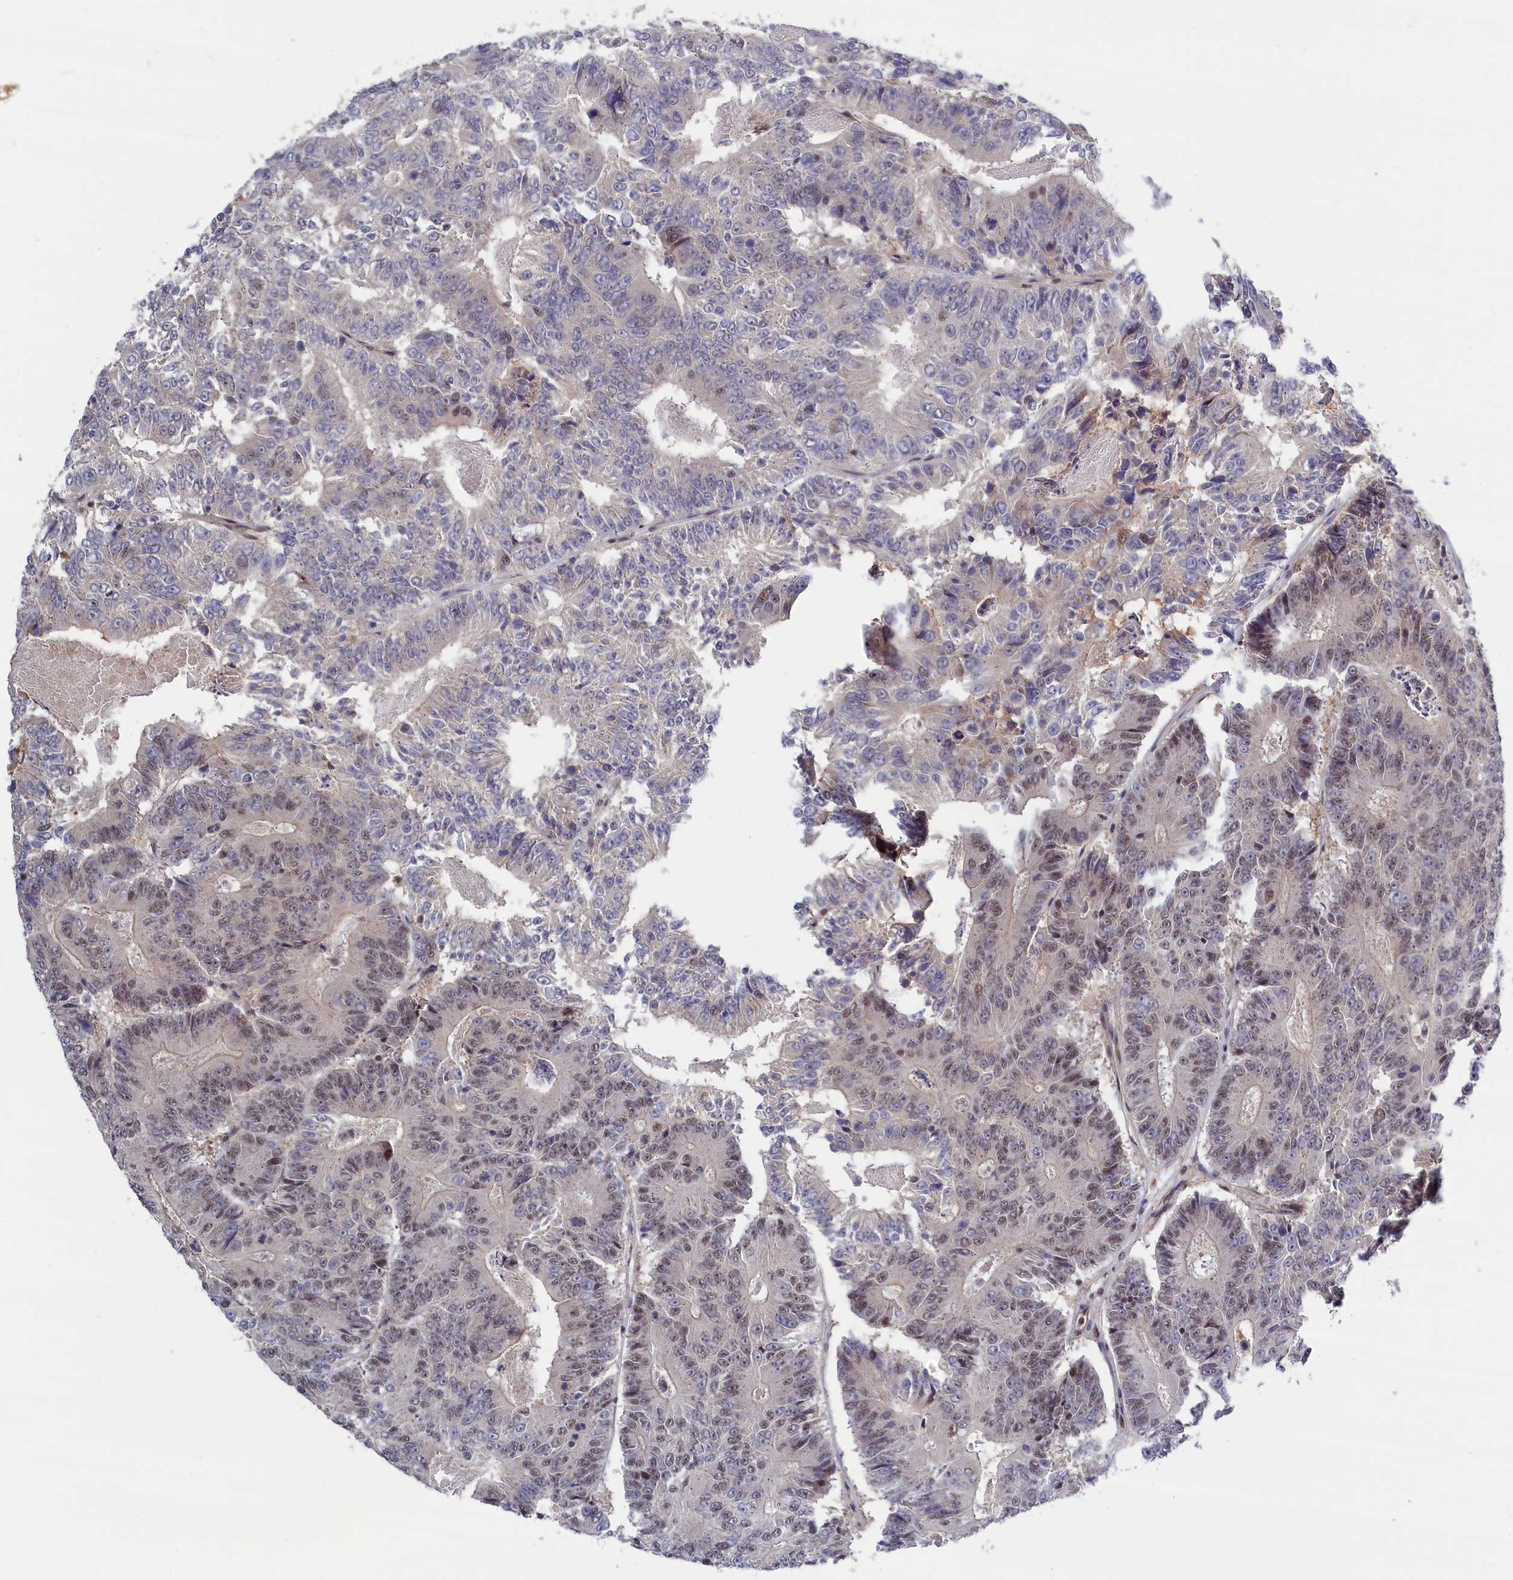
{"staining": {"intensity": "weak", "quantity": "25%-75%", "location": "nuclear"}, "tissue": "colorectal cancer", "cell_type": "Tumor cells", "image_type": "cancer", "snomed": [{"axis": "morphology", "description": "Adenocarcinoma, NOS"}, {"axis": "topography", "description": "Colon"}], "caption": "Colorectal cancer was stained to show a protein in brown. There is low levels of weak nuclear staining in approximately 25%-75% of tumor cells. Nuclei are stained in blue.", "gene": "TAB1", "patient": {"sex": "male", "age": 83}}